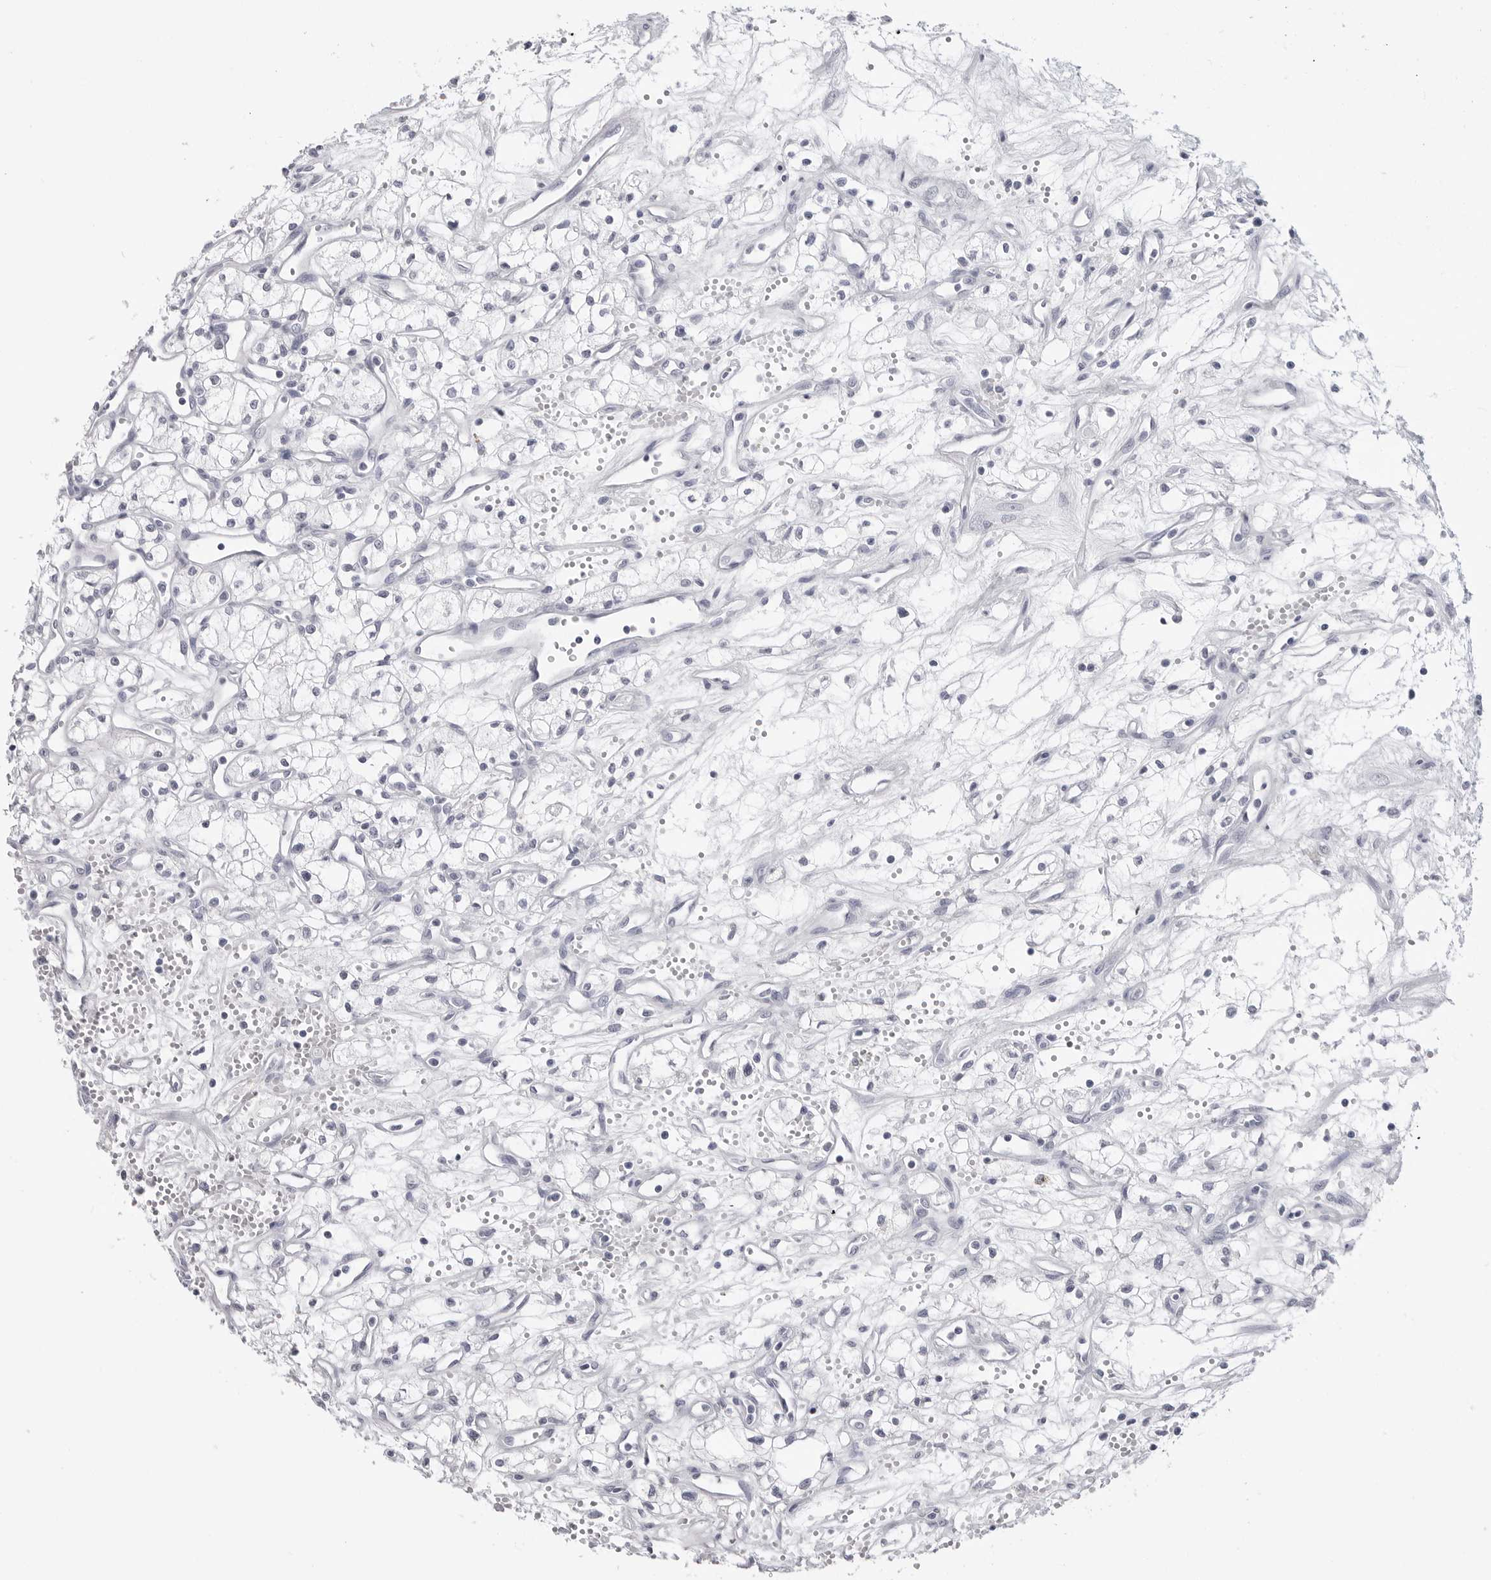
{"staining": {"intensity": "negative", "quantity": "none", "location": "none"}, "tissue": "renal cancer", "cell_type": "Tumor cells", "image_type": "cancer", "snomed": [{"axis": "morphology", "description": "Adenocarcinoma, NOS"}, {"axis": "topography", "description": "Kidney"}], "caption": "DAB immunohistochemical staining of human renal cancer (adenocarcinoma) shows no significant expression in tumor cells.", "gene": "PGA3", "patient": {"sex": "male", "age": 59}}